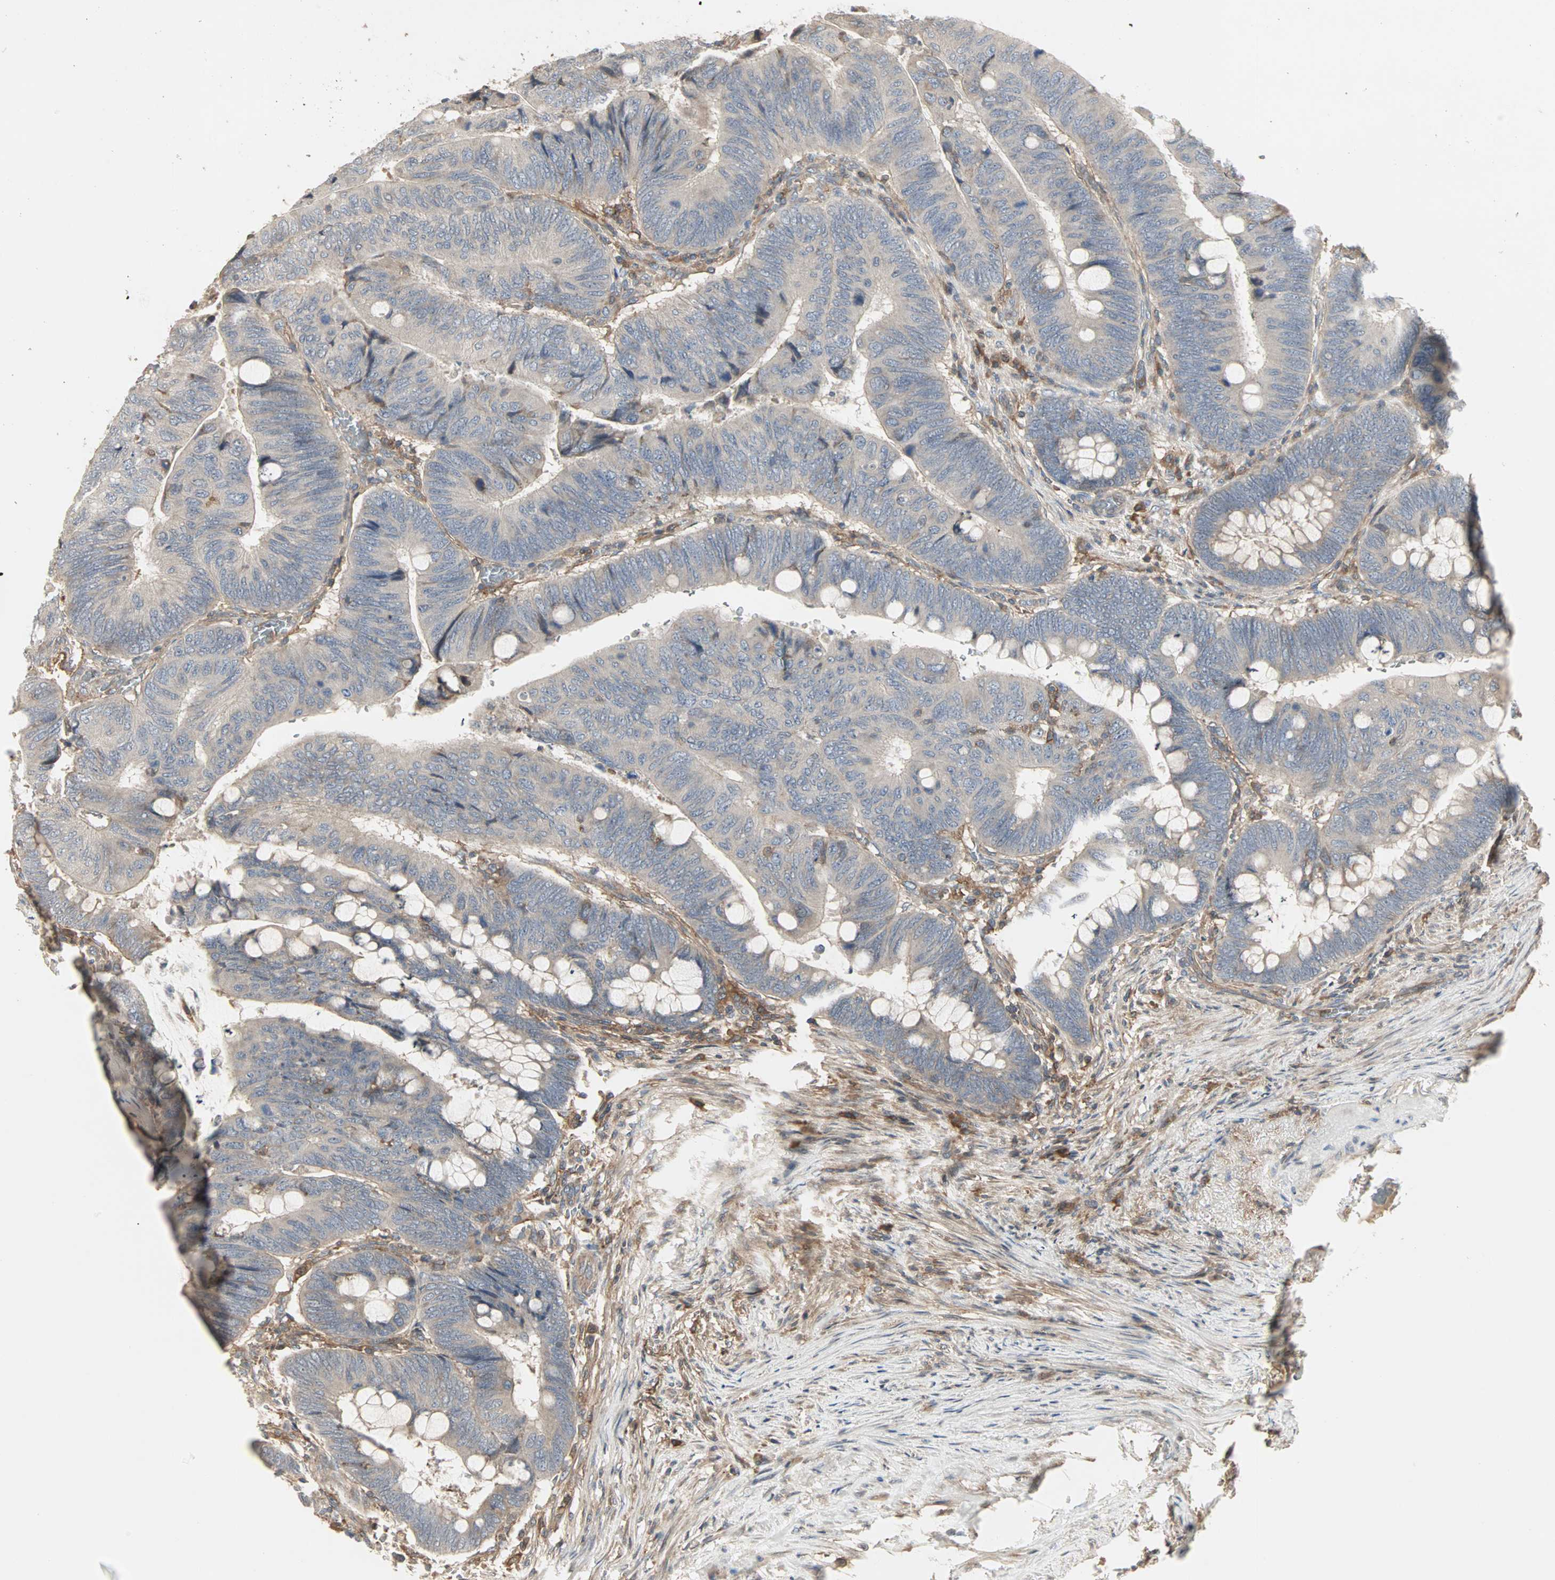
{"staining": {"intensity": "weak", "quantity": ">75%", "location": "cytoplasmic/membranous"}, "tissue": "colorectal cancer", "cell_type": "Tumor cells", "image_type": "cancer", "snomed": [{"axis": "morphology", "description": "Normal tissue, NOS"}, {"axis": "morphology", "description": "Adenocarcinoma, NOS"}, {"axis": "topography", "description": "Rectum"}, {"axis": "topography", "description": "Peripheral nerve tissue"}], "caption": "Protein staining by immunohistochemistry reveals weak cytoplasmic/membranous positivity in about >75% of tumor cells in colorectal cancer (adenocarcinoma).", "gene": "GNAI2", "patient": {"sex": "male", "age": 92}}